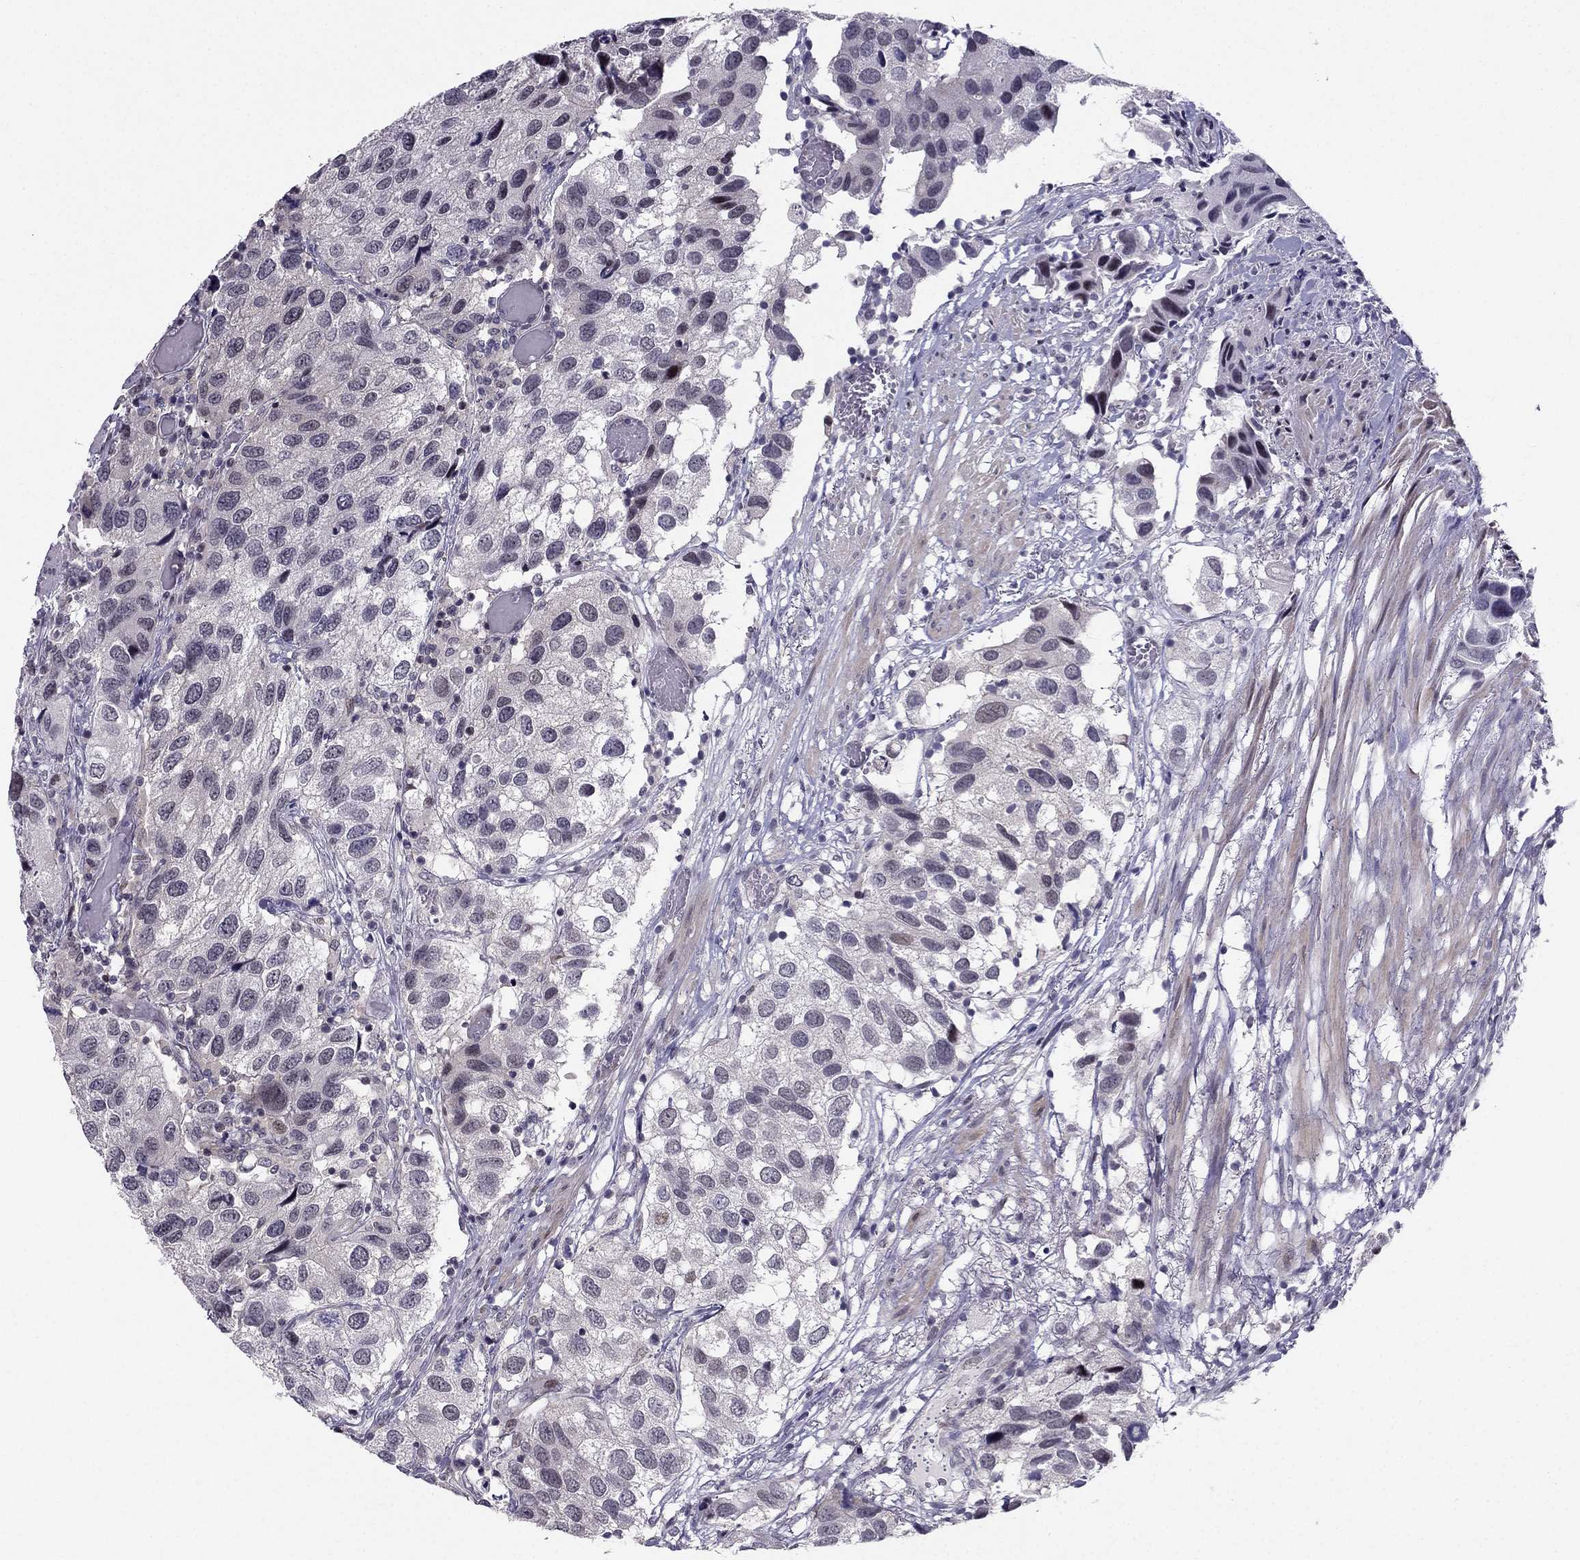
{"staining": {"intensity": "negative", "quantity": "none", "location": "none"}, "tissue": "urothelial cancer", "cell_type": "Tumor cells", "image_type": "cancer", "snomed": [{"axis": "morphology", "description": "Urothelial carcinoma, High grade"}, {"axis": "topography", "description": "Urinary bladder"}], "caption": "The image demonstrates no significant positivity in tumor cells of urothelial carcinoma (high-grade). The staining is performed using DAB (3,3'-diaminobenzidine) brown chromogen with nuclei counter-stained in using hematoxylin.", "gene": "RPRD2", "patient": {"sex": "male", "age": 79}}